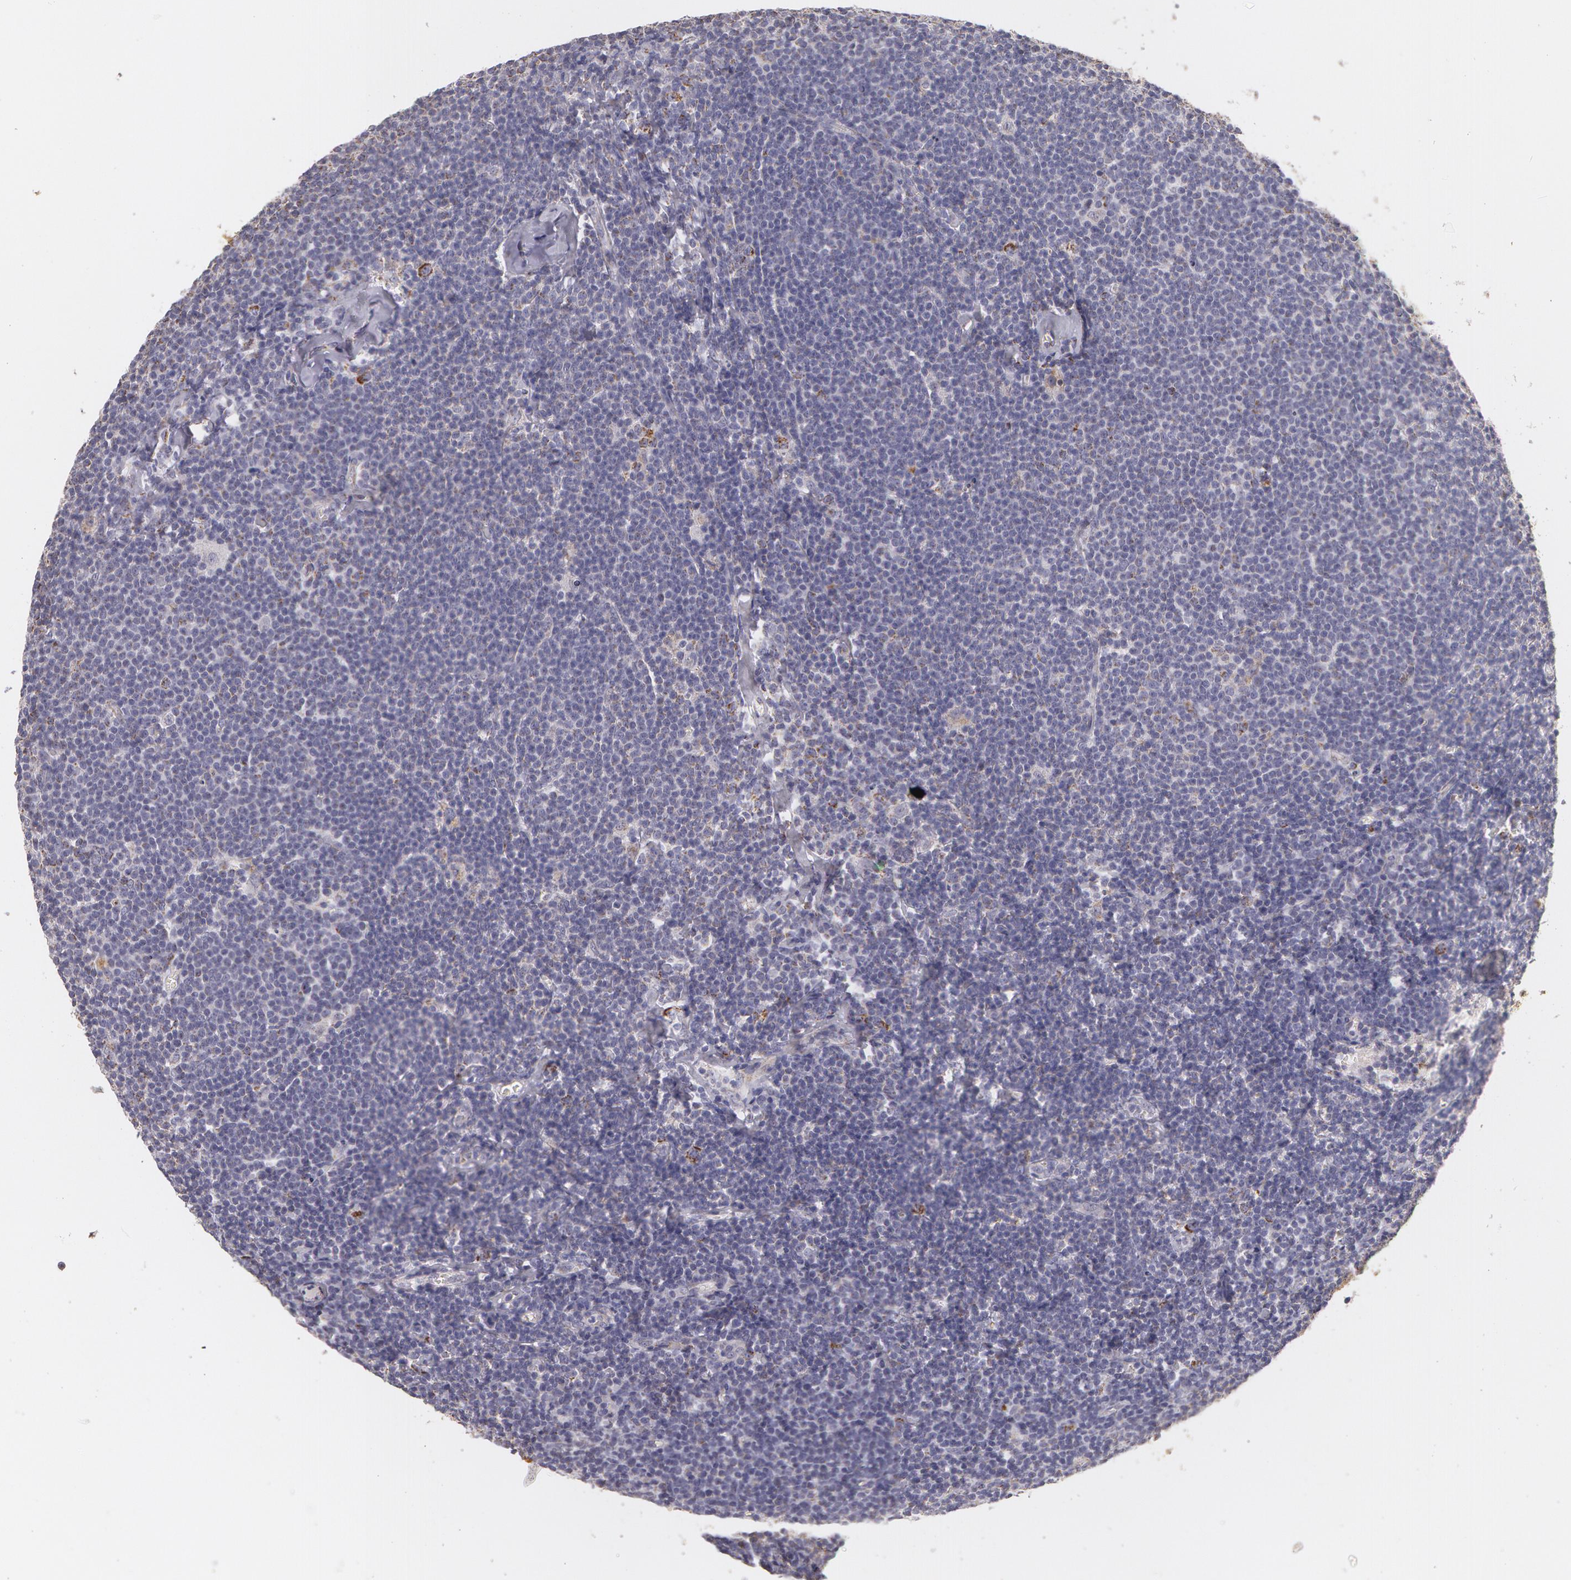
{"staining": {"intensity": "negative", "quantity": "none", "location": "none"}, "tissue": "lymphoma", "cell_type": "Tumor cells", "image_type": "cancer", "snomed": [{"axis": "morphology", "description": "Malignant lymphoma, non-Hodgkin's type, Low grade"}, {"axis": "topography", "description": "Lymph node"}], "caption": "The histopathology image demonstrates no staining of tumor cells in lymphoma.", "gene": "KRT18", "patient": {"sex": "male", "age": 65}}